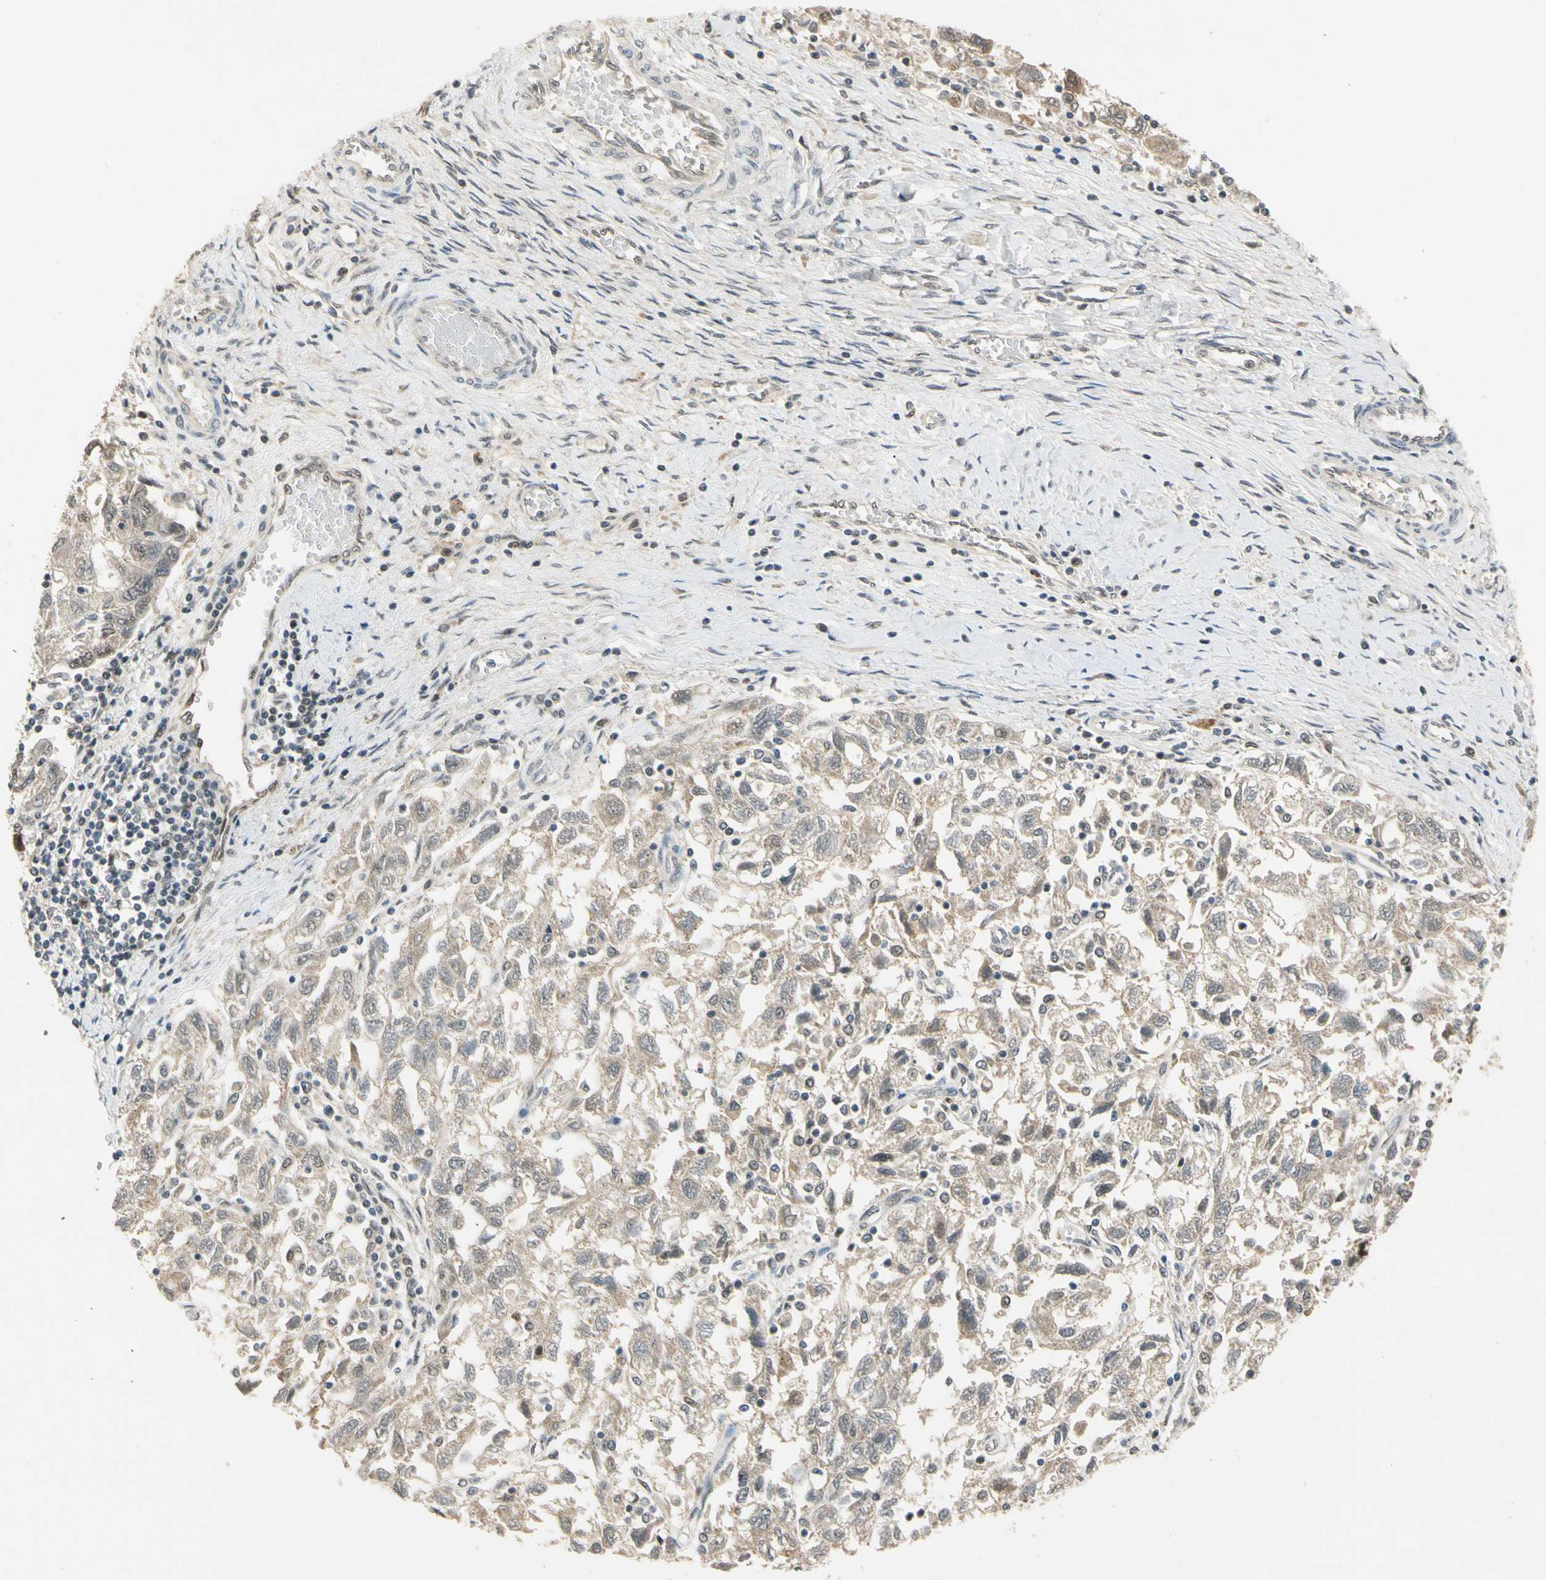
{"staining": {"intensity": "moderate", "quantity": ">75%", "location": "cytoplasmic/membranous,nuclear"}, "tissue": "ovarian cancer", "cell_type": "Tumor cells", "image_type": "cancer", "snomed": [{"axis": "morphology", "description": "Carcinoma, NOS"}, {"axis": "morphology", "description": "Cystadenocarcinoma, serous, NOS"}, {"axis": "topography", "description": "Ovary"}], "caption": "Brown immunohistochemical staining in ovarian cancer reveals moderate cytoplasmic/membranous and nuclear positivity in about >75% of tumor cells. The staining was performed using DAB, with brown indicating positive protein expression. Nuclei are stained blue with hematoxylin.", "gene": "RIOX2", "patient": {"sex": "female", "age": 69}}